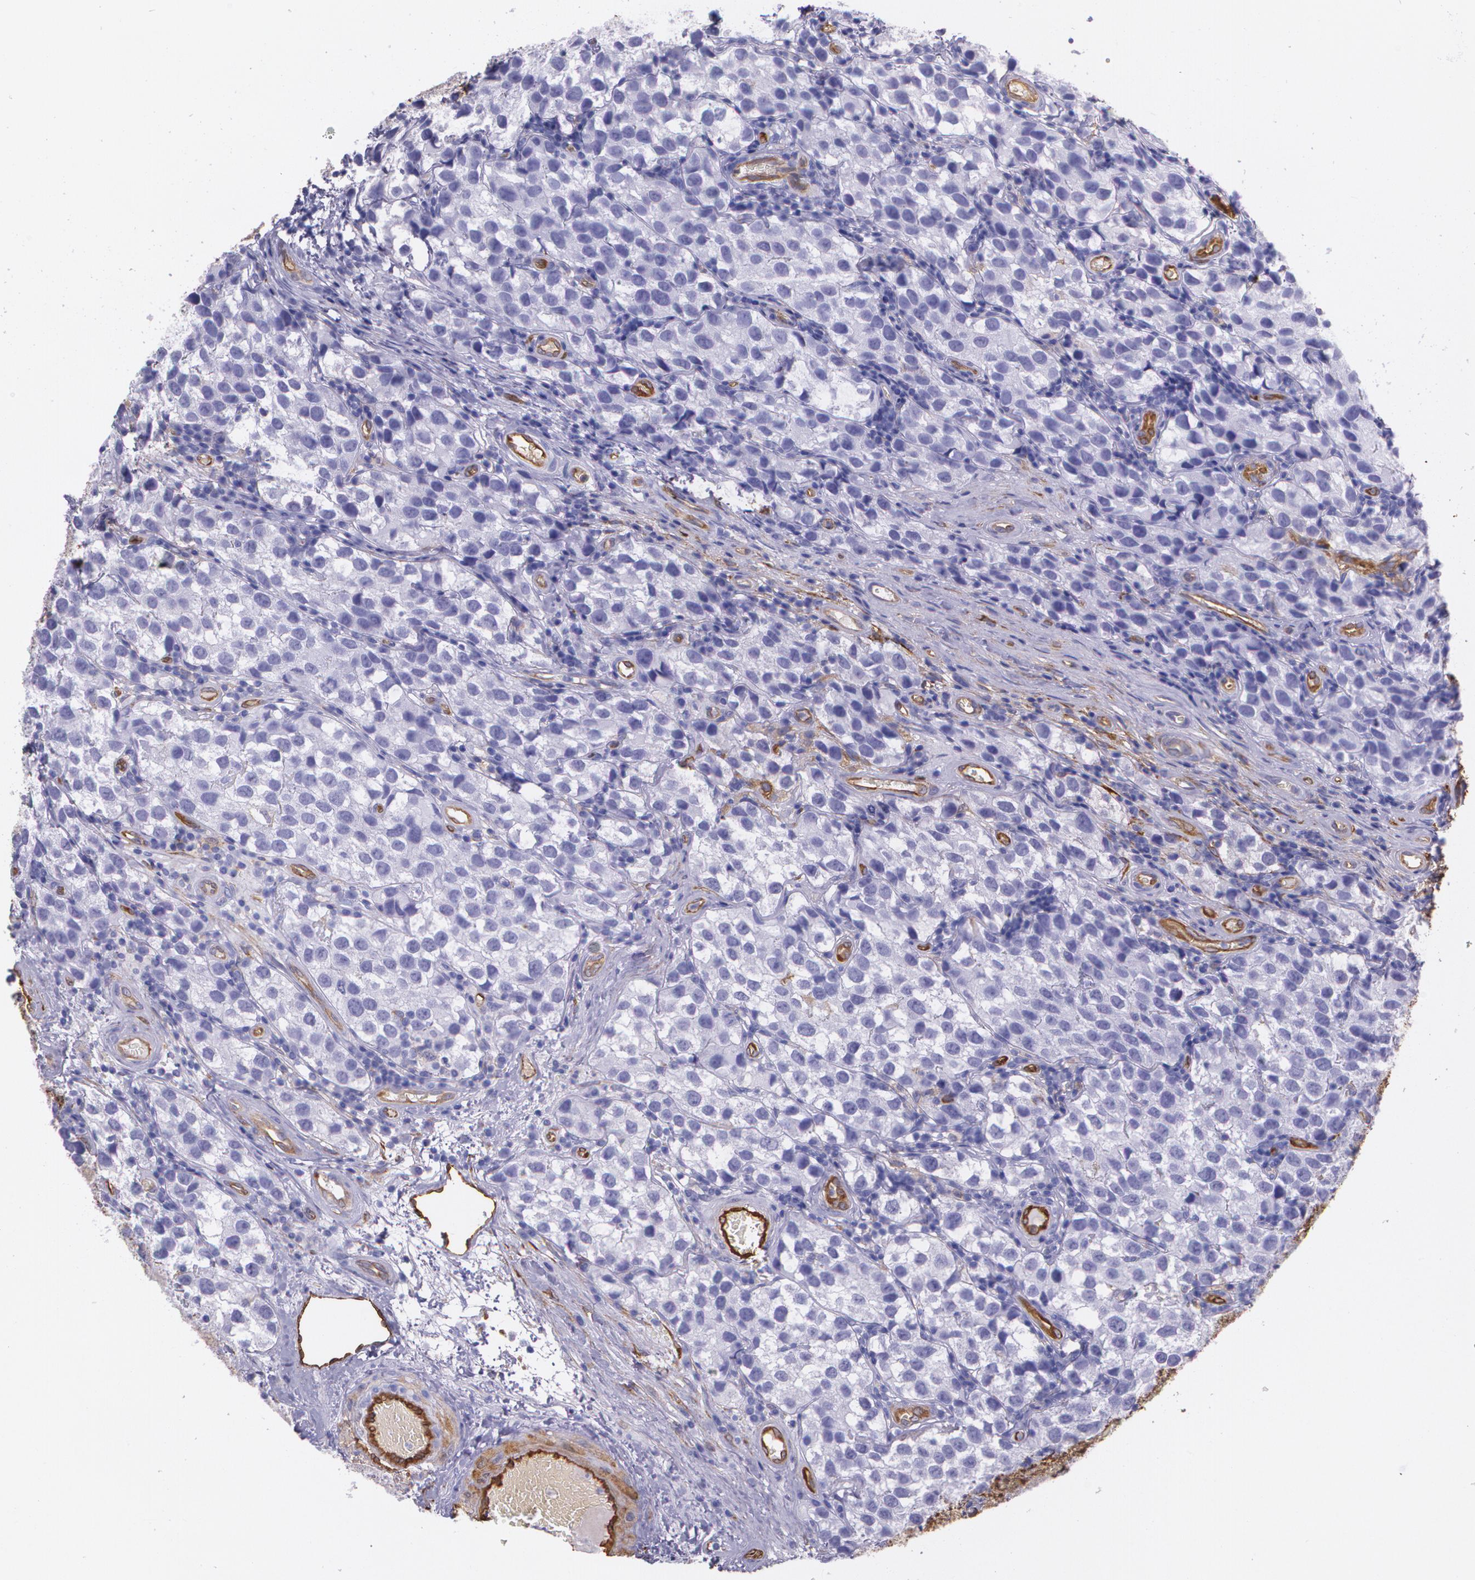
{"staining": {"intensity": "negative", "quantity": "none", "location": "none"}, "tissue": "testis cancer", "cell_type": "Tumor cells", "image_type": "cancer", "snomed": [{"axis": "morphology", "description": "Seminoma, NOS"}, {"axis": "topography", "description": "Testis"}], "caption": "An IHC histopathology image of testis cancer is shown. There is no staining in tumor cells of testis cancer. The staining is performed using DAB (3,3'-diaminobenzidine) brown chromogen with nuclei counter-stained in using hematoxylin.", "gene": "MMP2", "patient": {"sex": "male", "age": 39}}